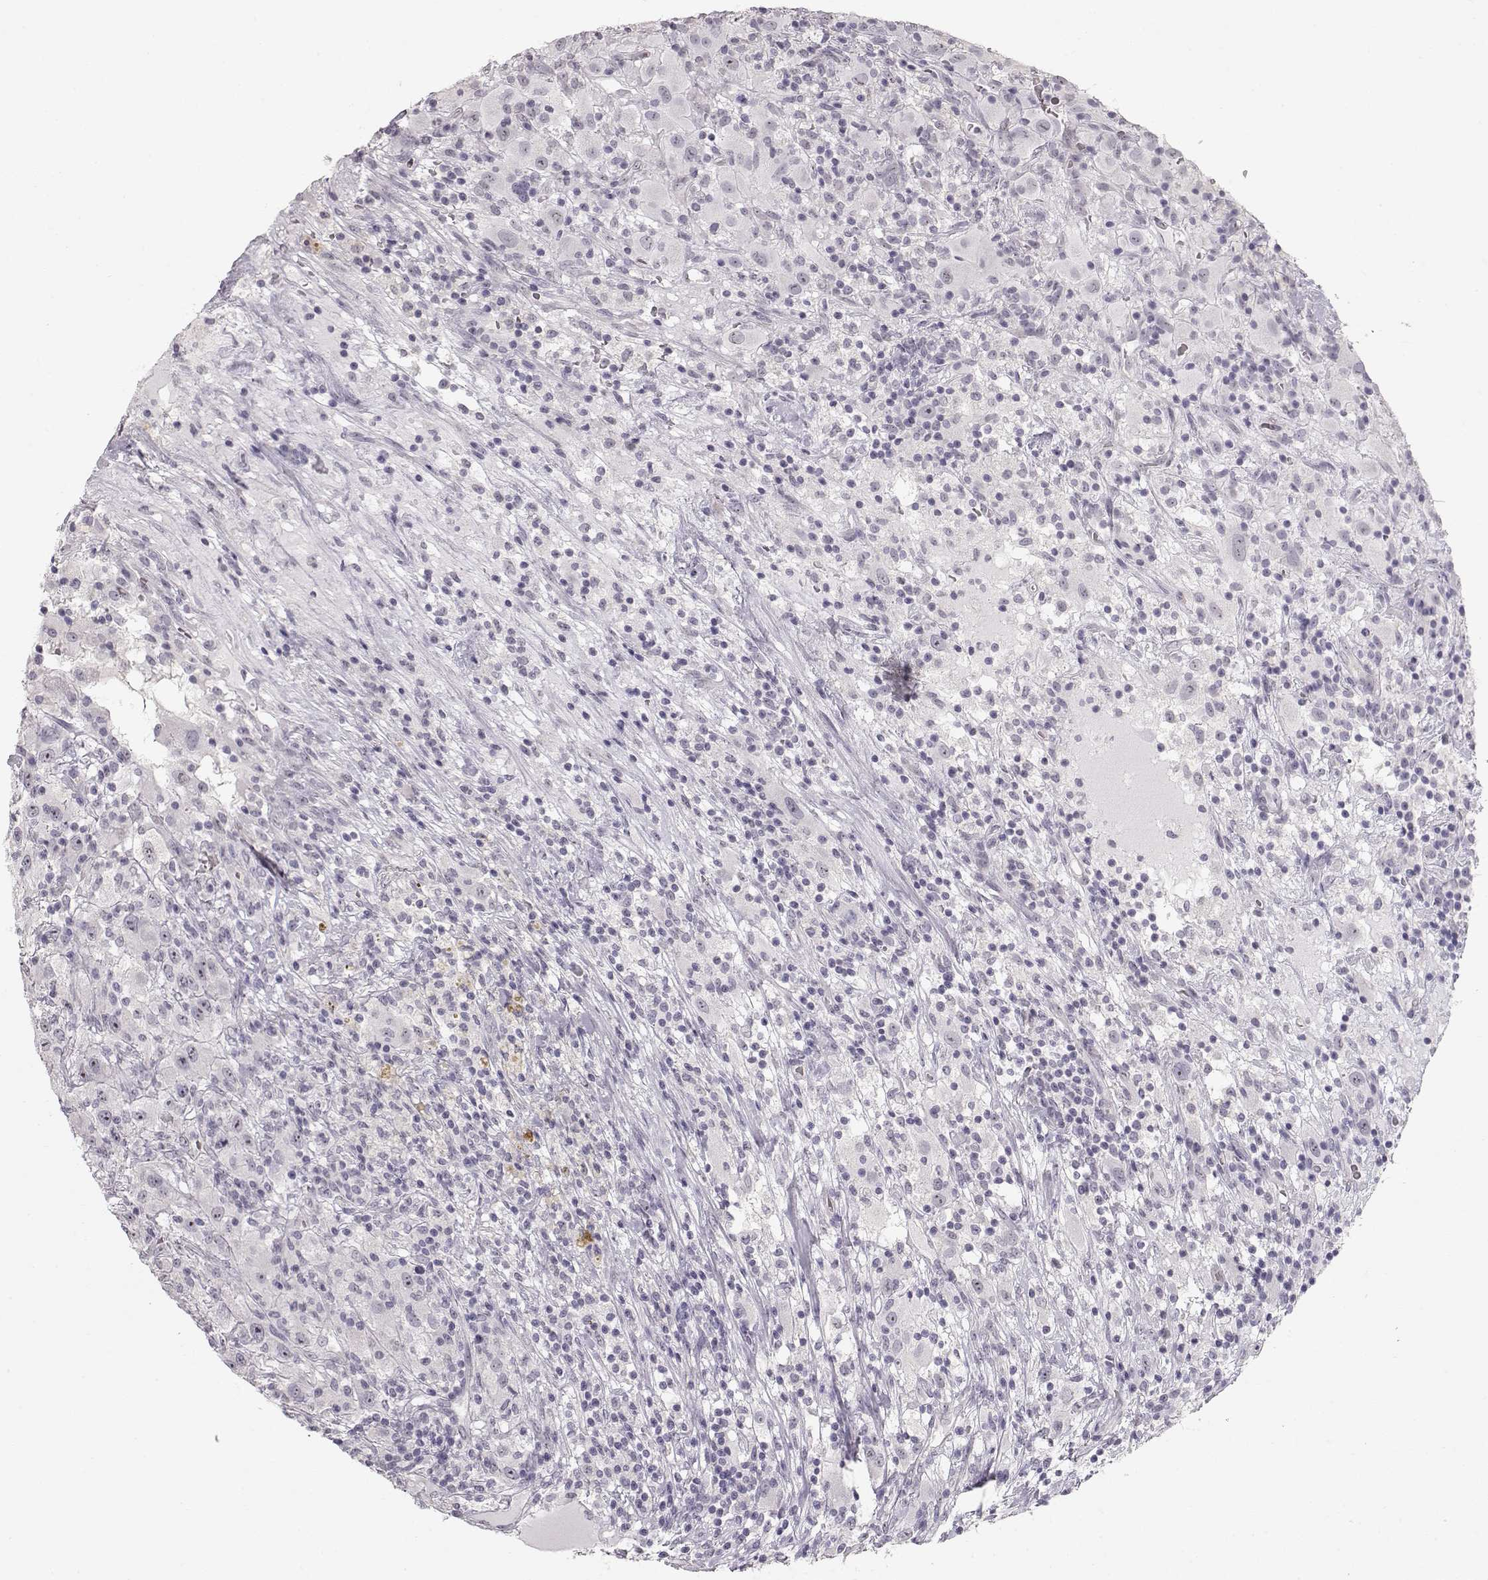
{"staining": {"intensity": "negative", "quantity": "none", "location": "none"}, "tissue": "renal cancer", "cell_type": "Tumor cells", "image_type": "cancer", "snomed": [{"axis": "morphology", "description": "Adenocarcinoma, NOS"}, {"axis": "topography", "description": "Kidney"}], "caption": "The image reveals no staining of tumor cells in adenocarcinoma (renal).", "gene": "FAM205A", "patient": {"sex": "female", "age": 67}}